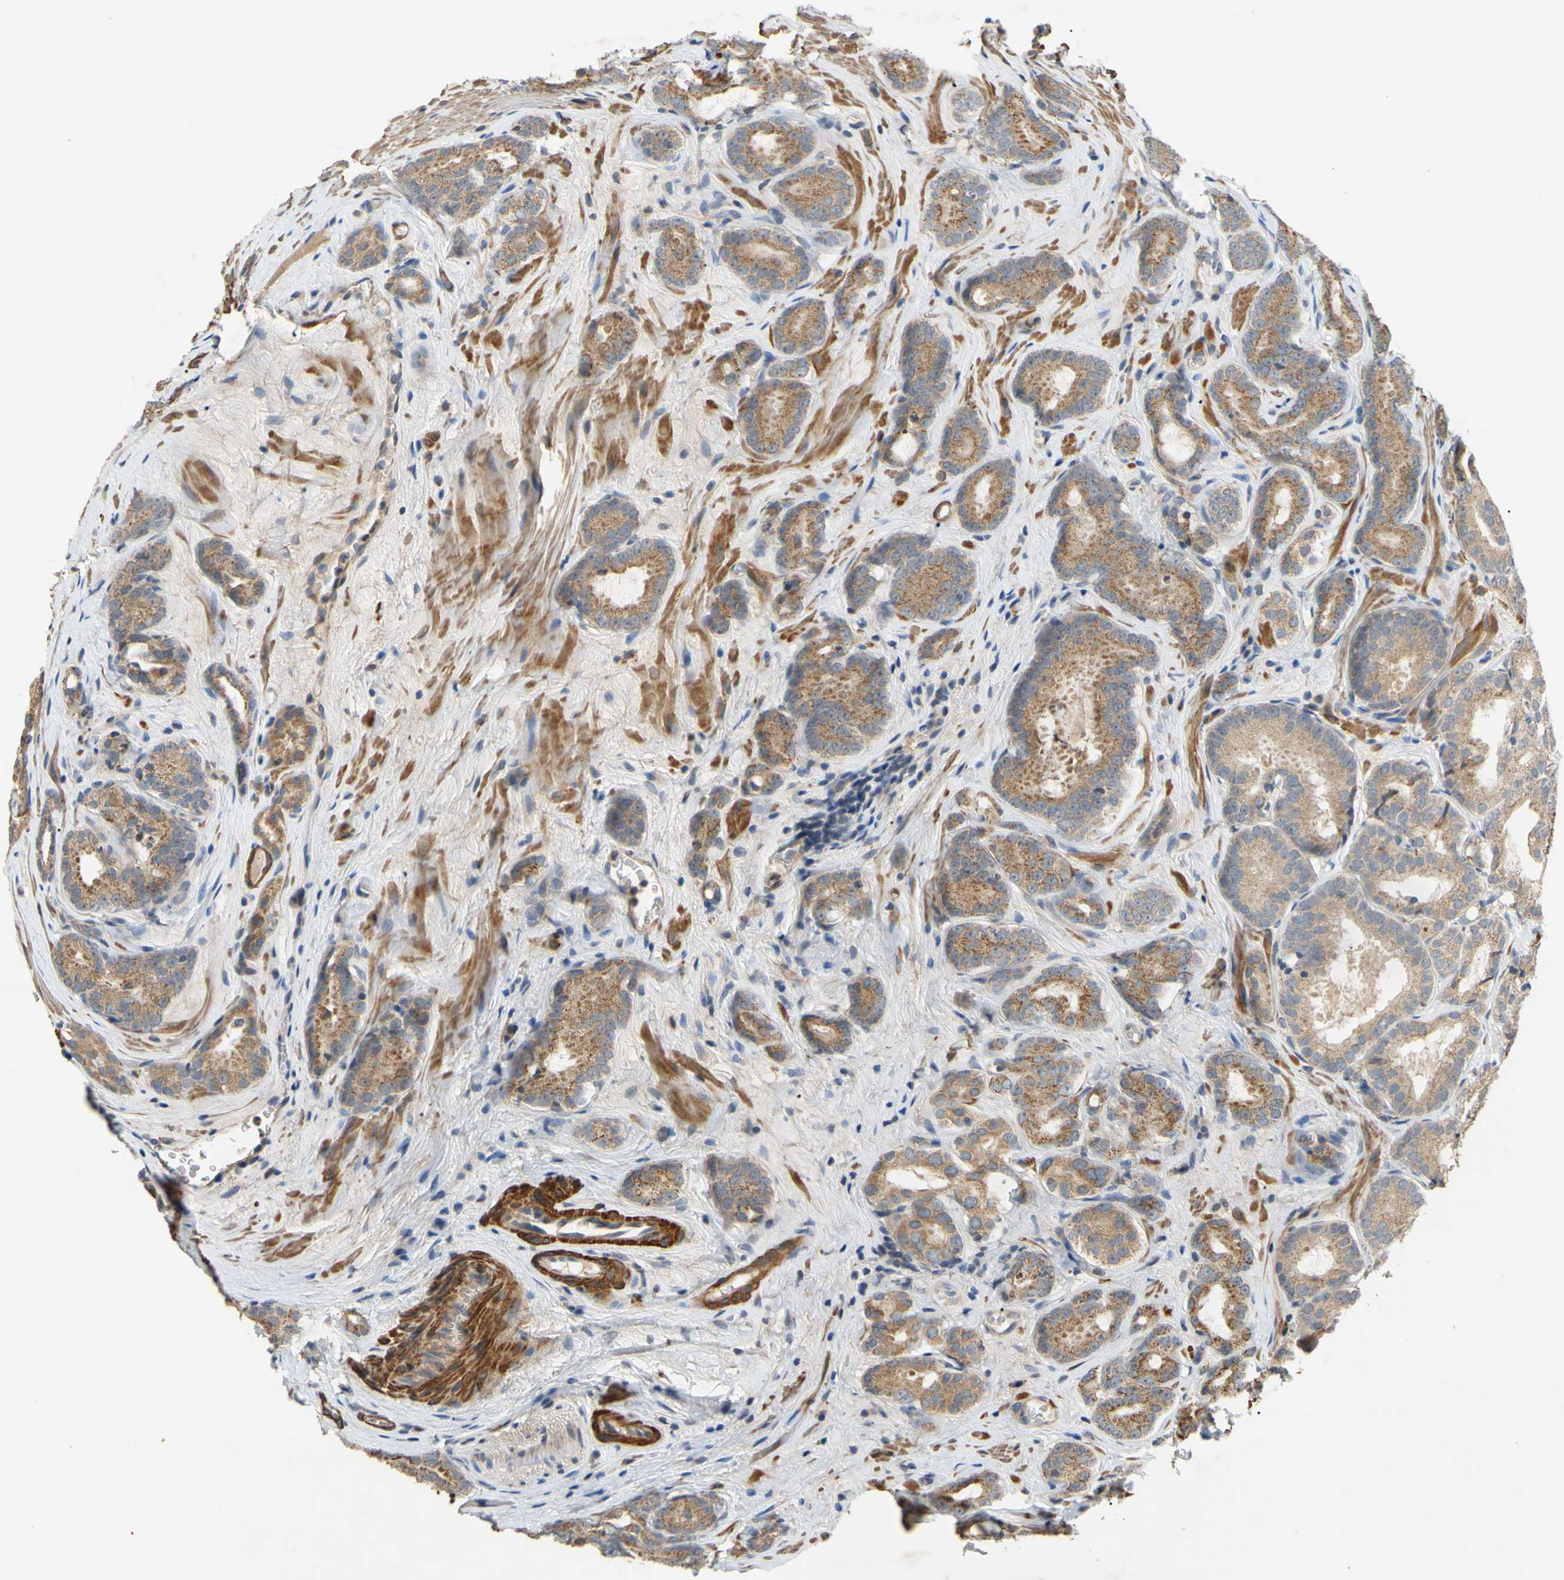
{"staining": {"intensity": "moderate", "quantity": ">75%", "location": "cytoplasmic/membranous"}, "tissue": "prostate cancer", "cell_type": "Tumor cells", "image_type": "cancer", "snomed": [{"axis": "morphology", "description": "Adenocarcinoma, High grade"}, {"axis": "topography", "description": "Prostate"}], "caption": "Moderate cytoplasmic/membranous protein positivity is appreciated in approximately >75% of tumor cells in prostate cancer. (brown staining indicates protein expression, while blue staining denotes nuclei).", "gene": "PARD6A", "patient": {"sex": "male", "age": 64}}